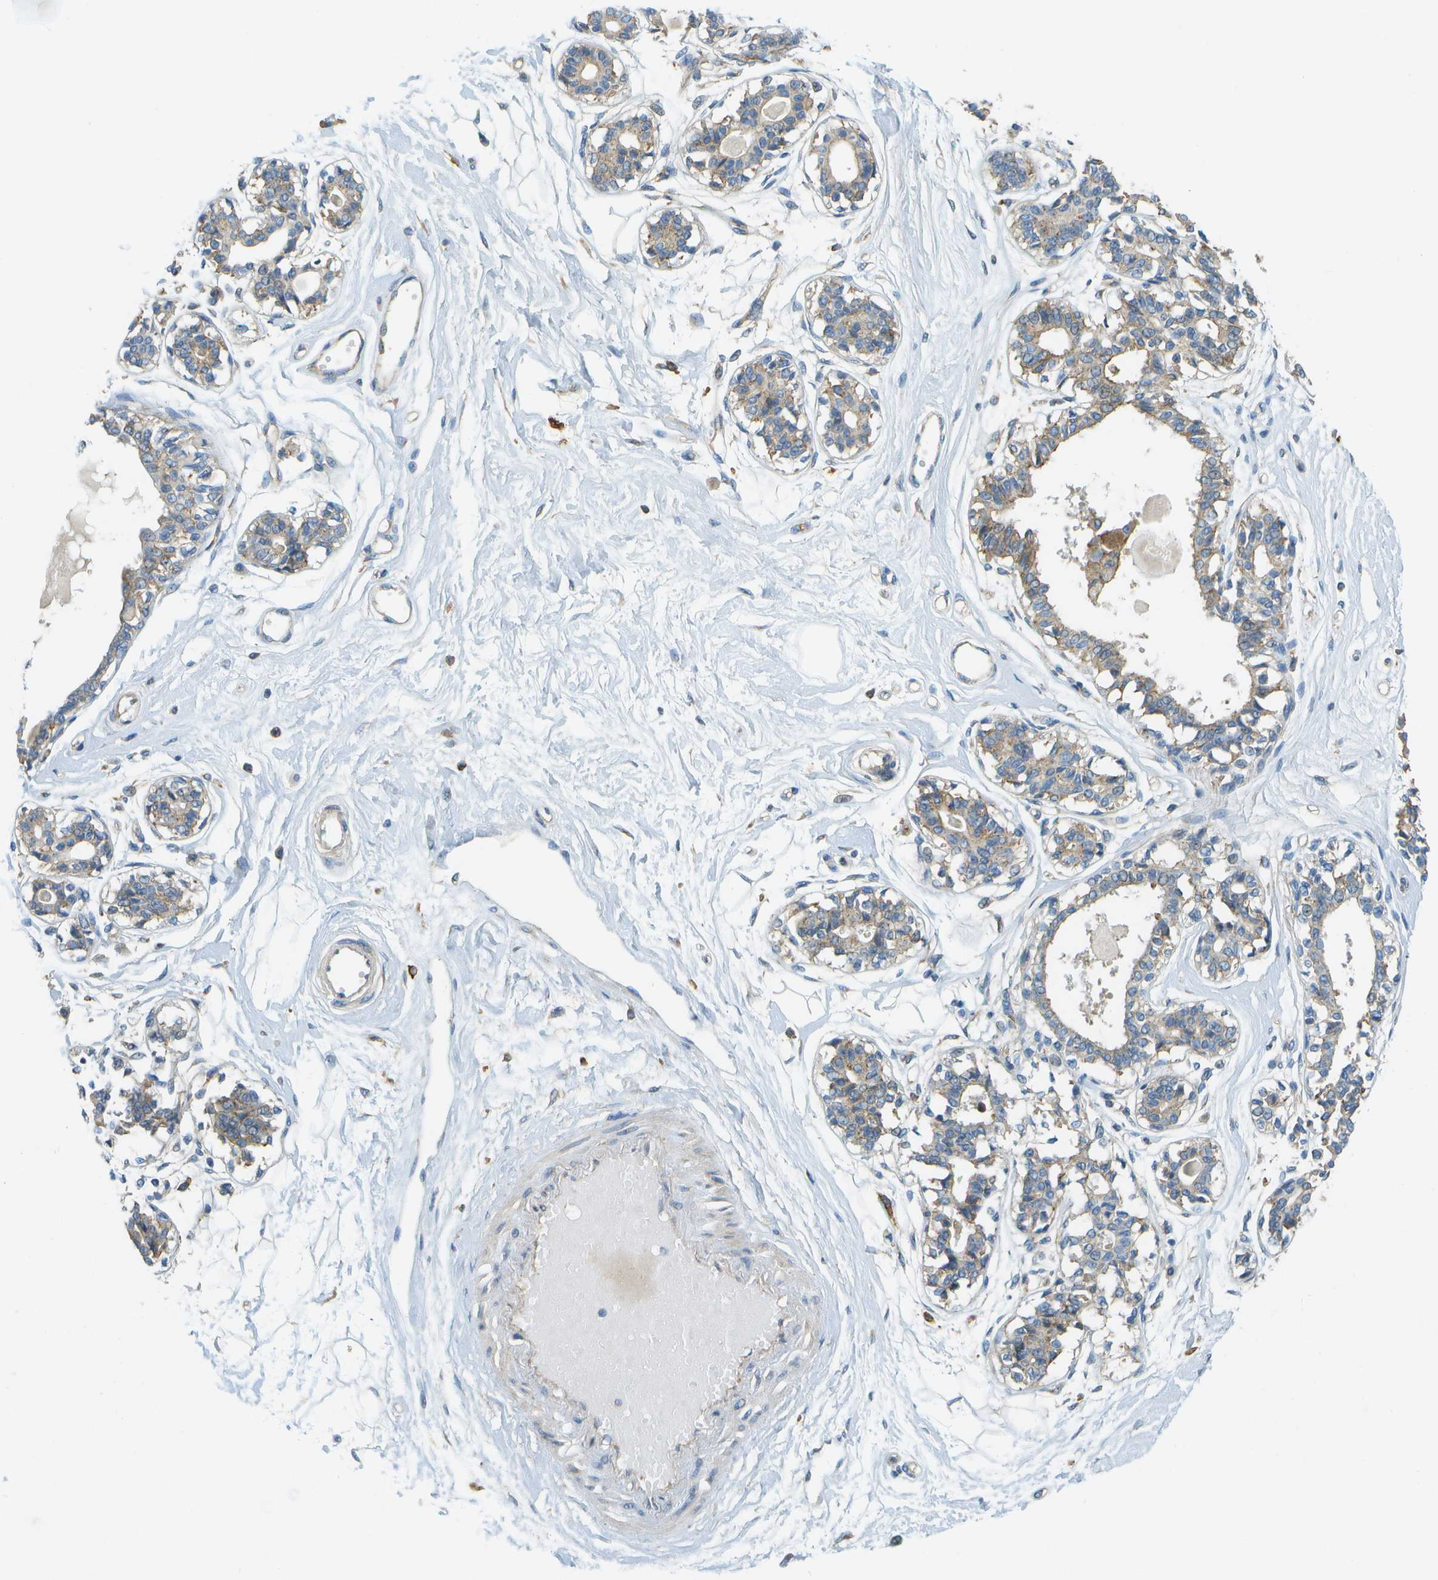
{"staining": {"intensity": "negative", "quantity": "none", "location": "none"}, "tissue": "breast", "cell_type": "Adipocytes", "image_type": "normal", "snomed": [{"axis": "morphology", "description": "Normal tissue, NOS"}, {"axis": "topography", "description": "Breast"}], "caption": "This is an immunohistochemistry photomicrograph of benign human breast. There is no positivity in adipocytes.", "gene": "CLTC", "patient": {"sex": "female", "age": 45}}